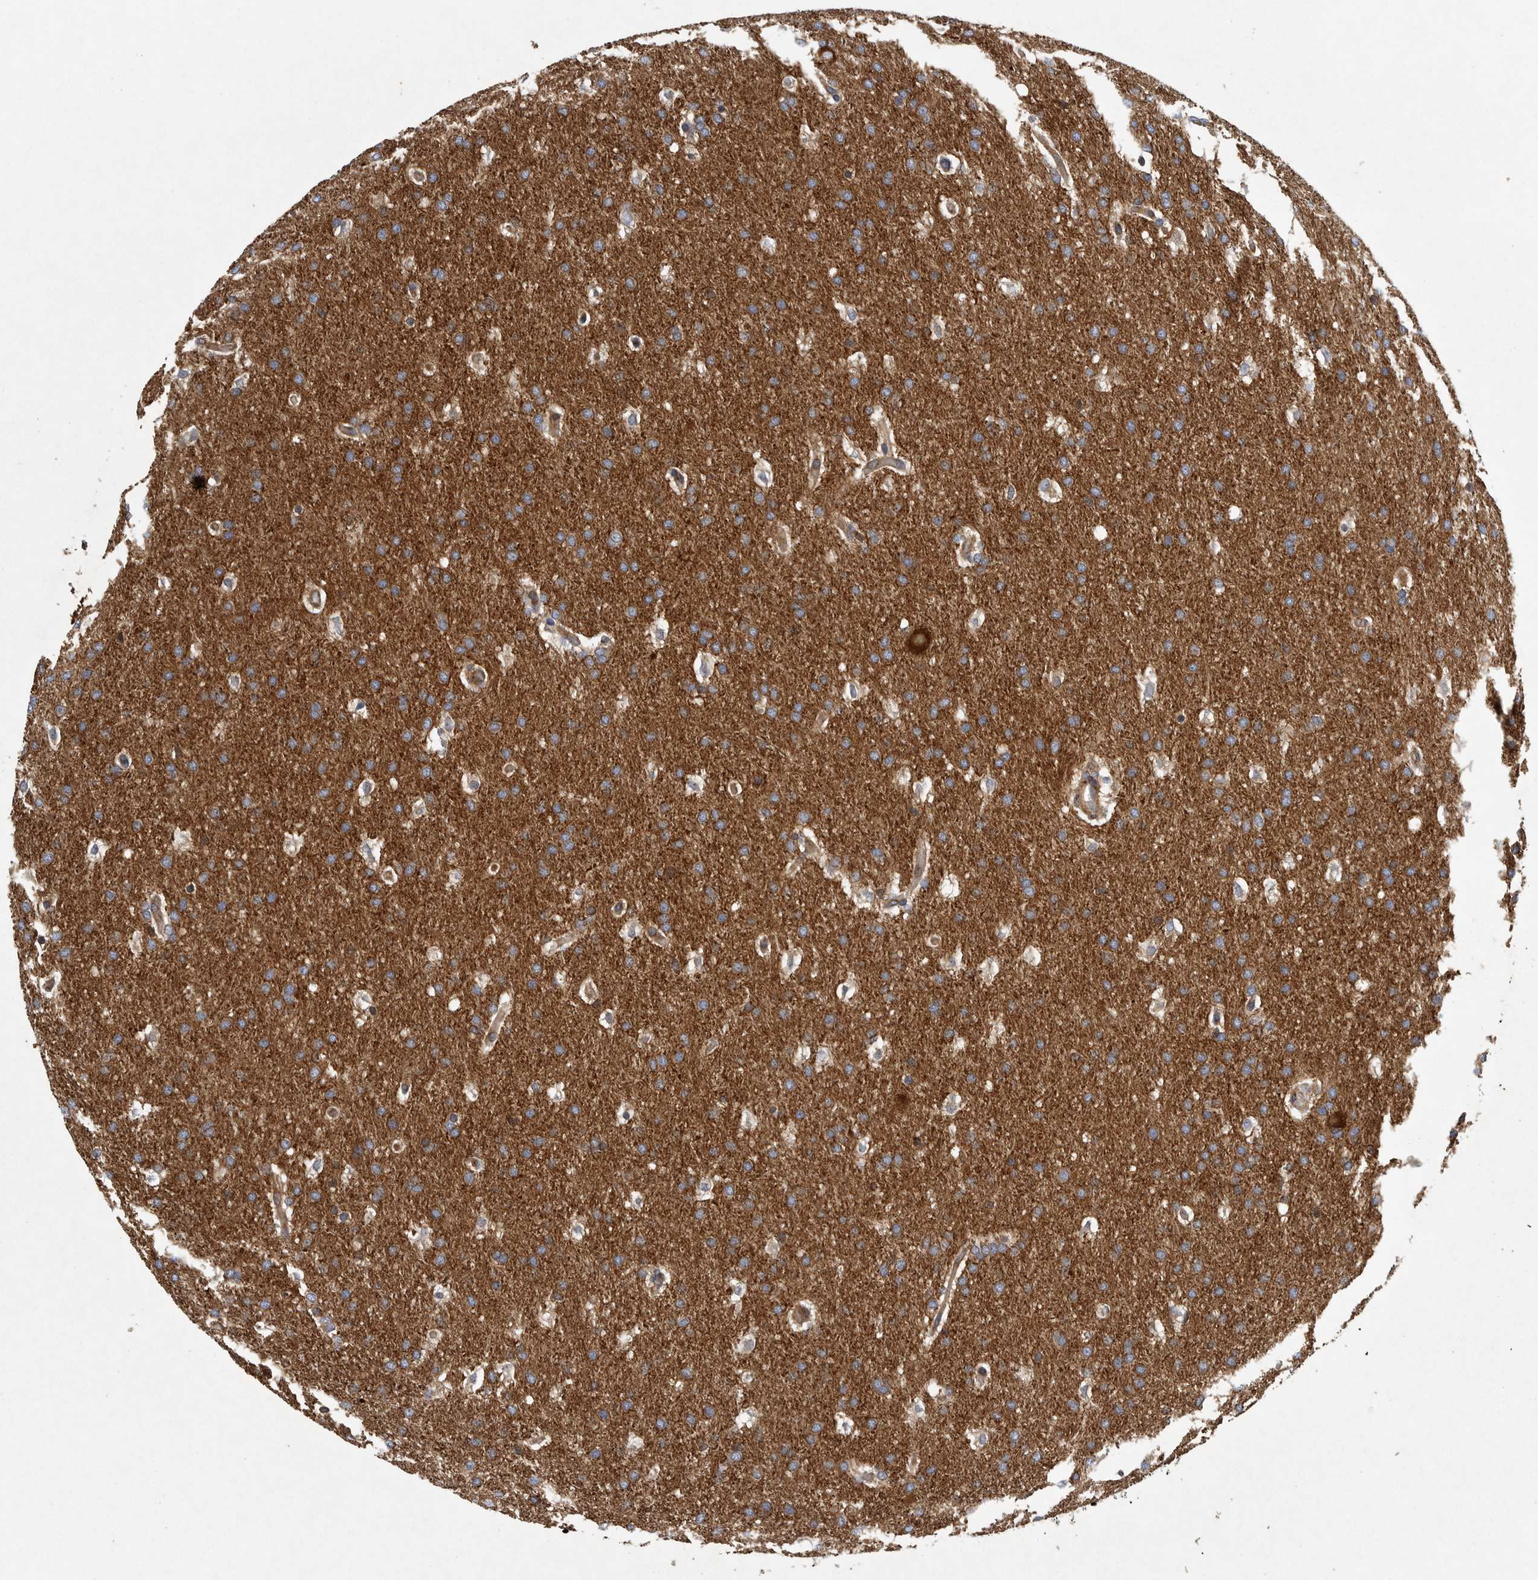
{"staining": {"intensity": "moderate", "quantity": ">75%", "location": "cytoplasmic/membranous"}, "tissue": "glioma", "cell_type": "Tumor cells", "image_type": "cancer", "snomed": [{"axis": "morphology", "description": "Glioma, malignant, Low grade"}, {"axis": "topography", "description": "Brain"}], "caption": "Immunohistochemical staining of glioma reveals moderate cytoplasmic/membranous protein expression in about >75% of tumor cells.", "gene": "OXR1", "patient": {"sex": "female", "age": 37}}